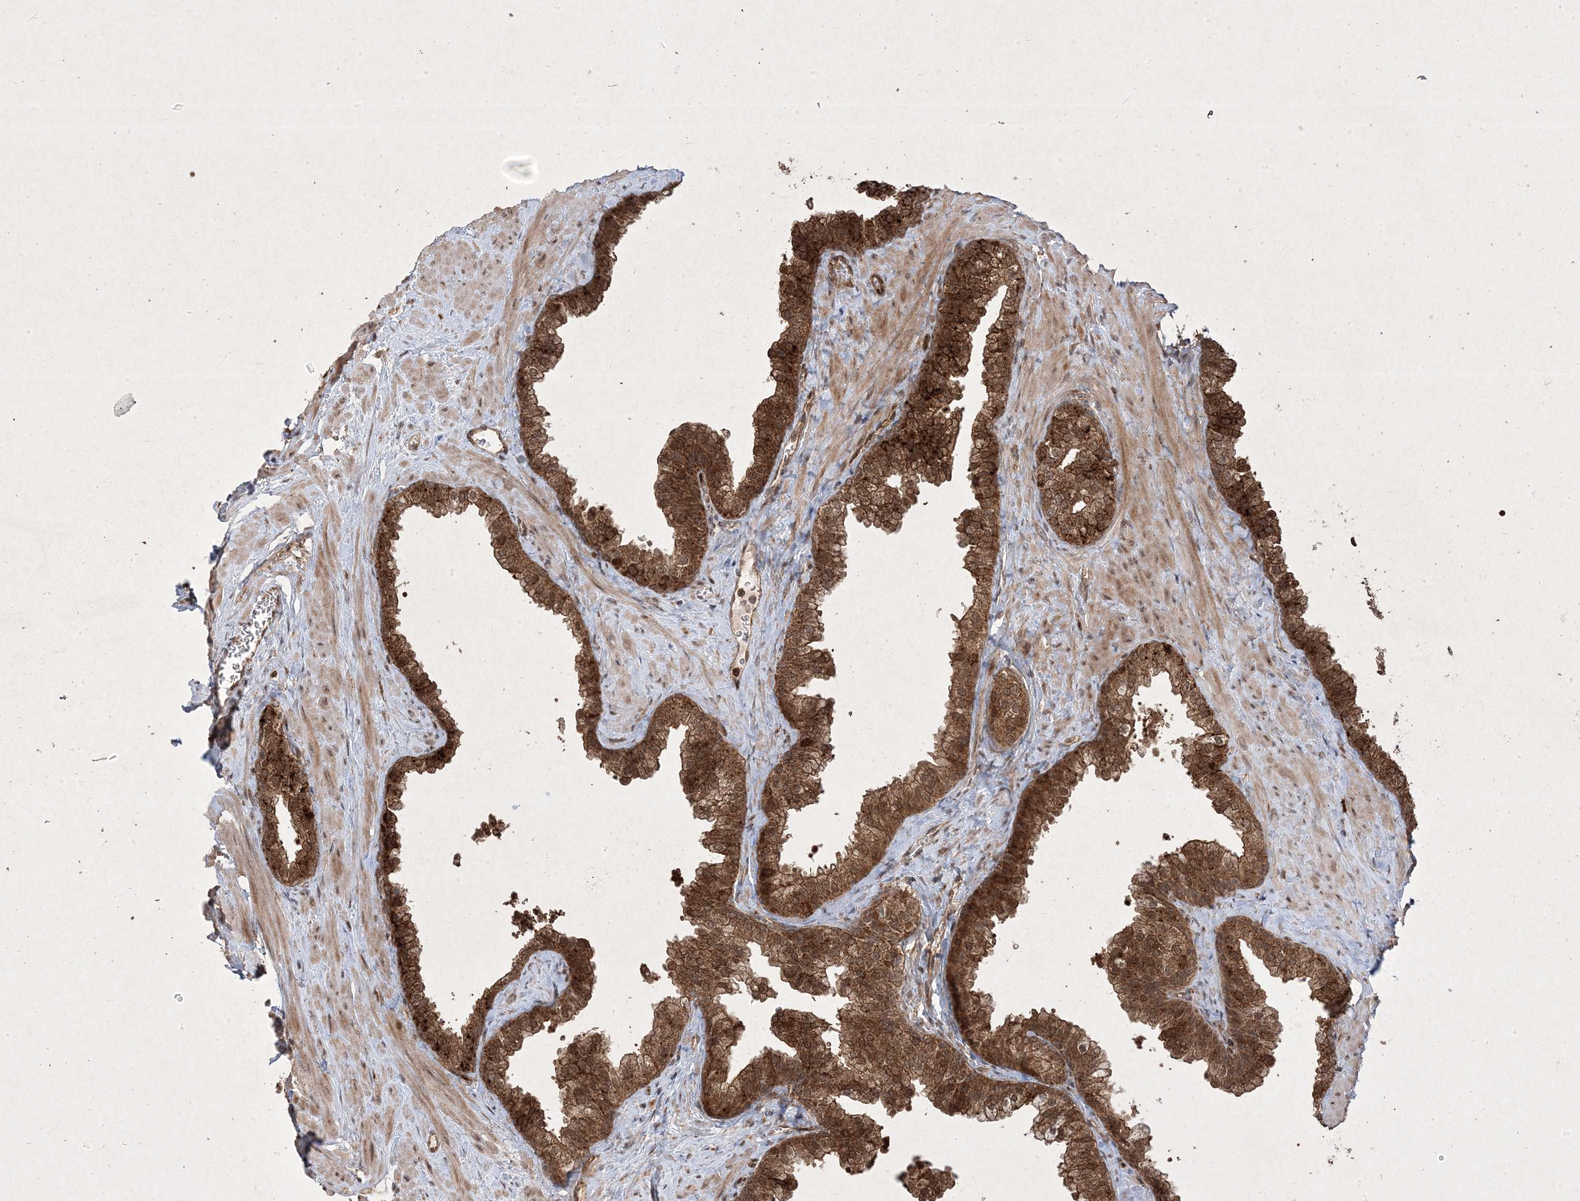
{"staining": {"intensity": "strong", "quantity": ">75%", "location": "cytoplasmic/membranous,nuclear"}, "tissue": "prostate", "cell_type": "Glandular cells", "image_type": "normal", "snomed": [{"axis": "morphology", "description": "Normal tissue, NOS"}, {"axis": "morphology", "description": "Urothelial carcinoma, Low grade"}, {"axis": "topography", "description": "Urinary bladder"}, {"axis": "topography", "description": "Prostate"}], "caption": "Prostate stained with a brown dye displays strong cytoplasmic/membranous,nuclear positive positivity in about >75% of glandular cells.", "gene": "PLEKHM2", "patient": {"sex": "male", "age": 60}}